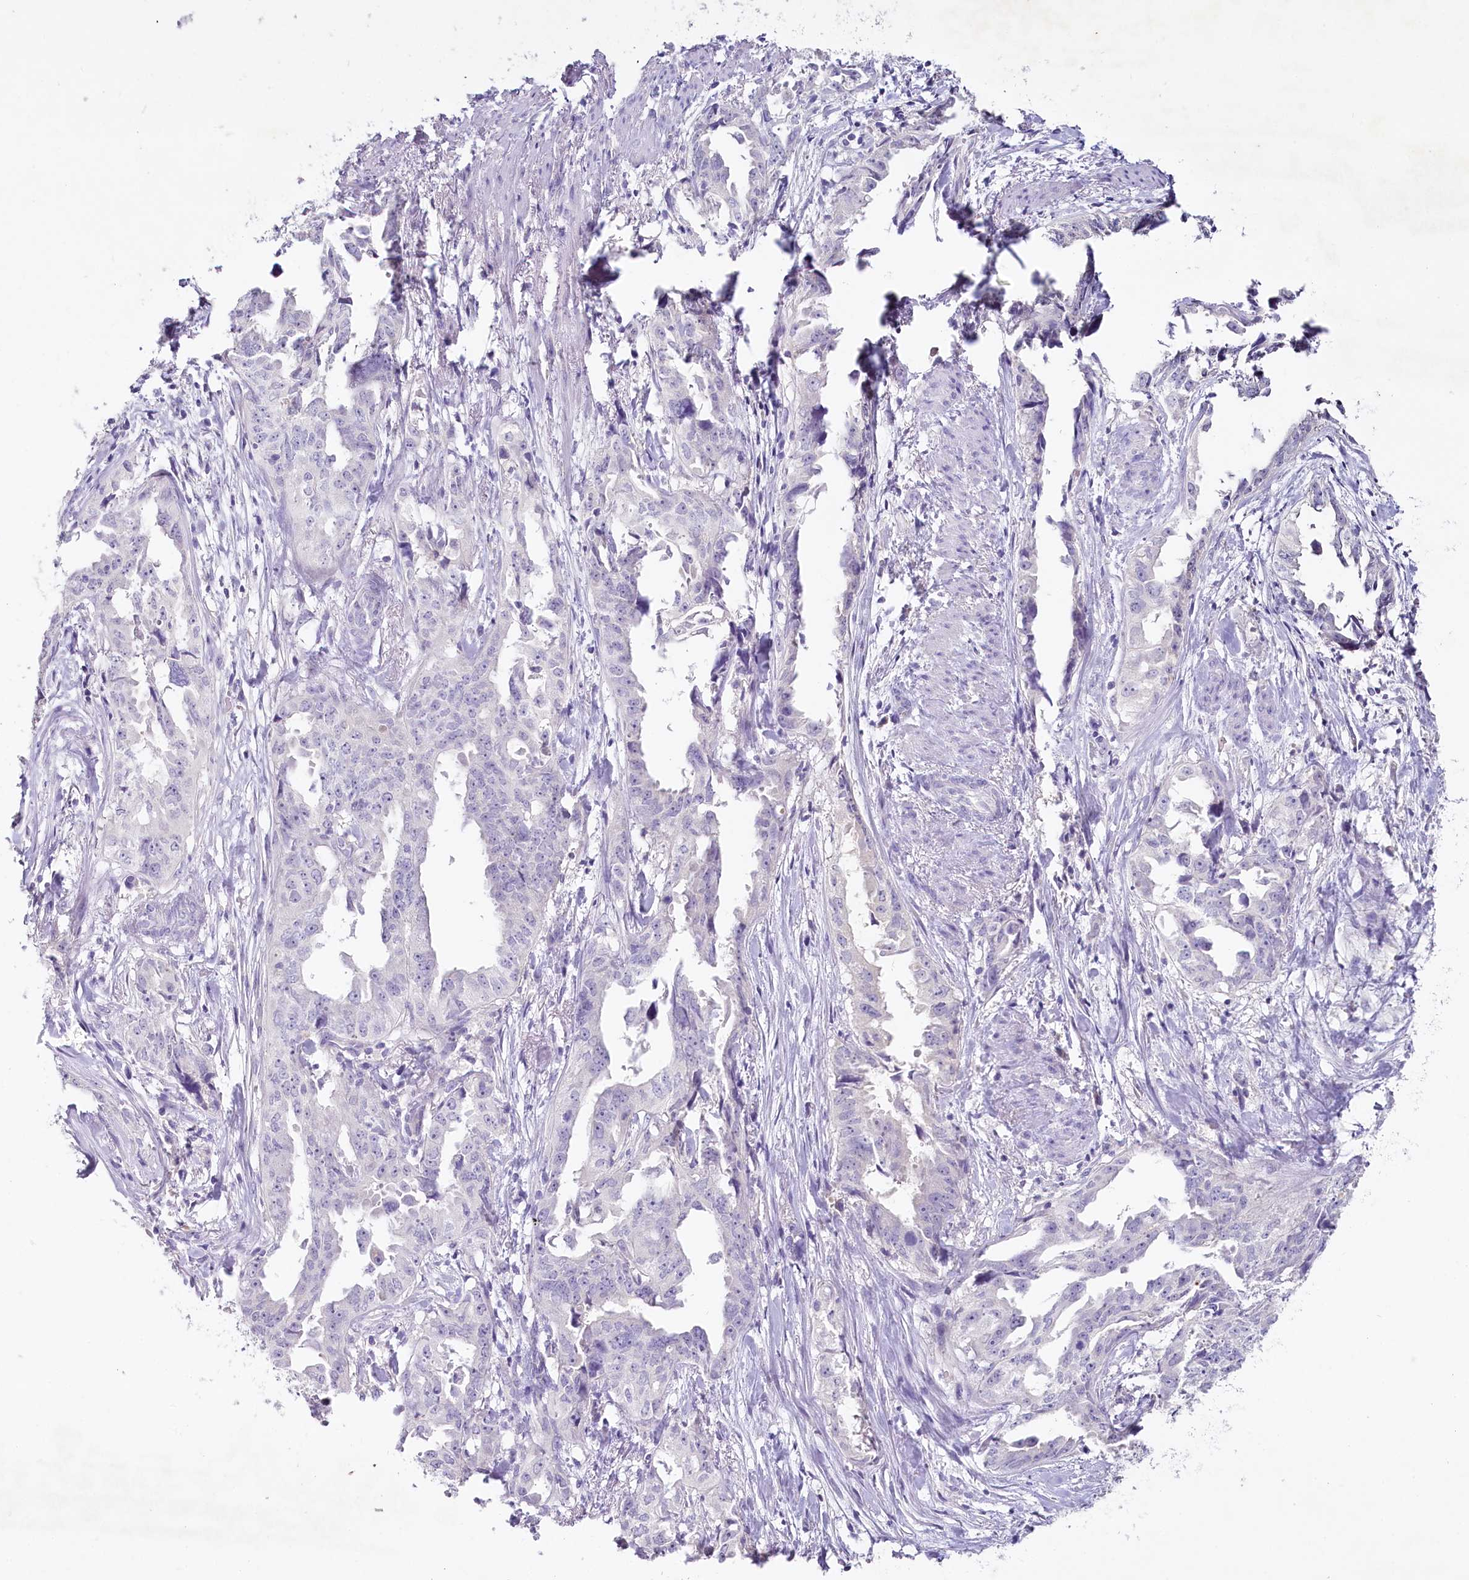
{"staining": {"intensity": "negative", "quantity": "none", "location": "none"}, "tissue": "endometrial cancer", "cell_type": "Tumor cells", "image_type": "cancer", "snomed": [{"axis": "morphology", "description": "Adenocarcinoma, NOS"}, {"axis": "topography", "description": "Endometrium"}], "caption": "Histopathology image shows no significant protein staining in tumor cells of endometrial cancer. (Stains: DAB (3,3'-diaminobenzidine) IHC with hematoxylin counter stain, Microscopy: brightfield microscopy at high magnification).", "gene": "HPD", "patient": {"sex": "female", "age": 65}}